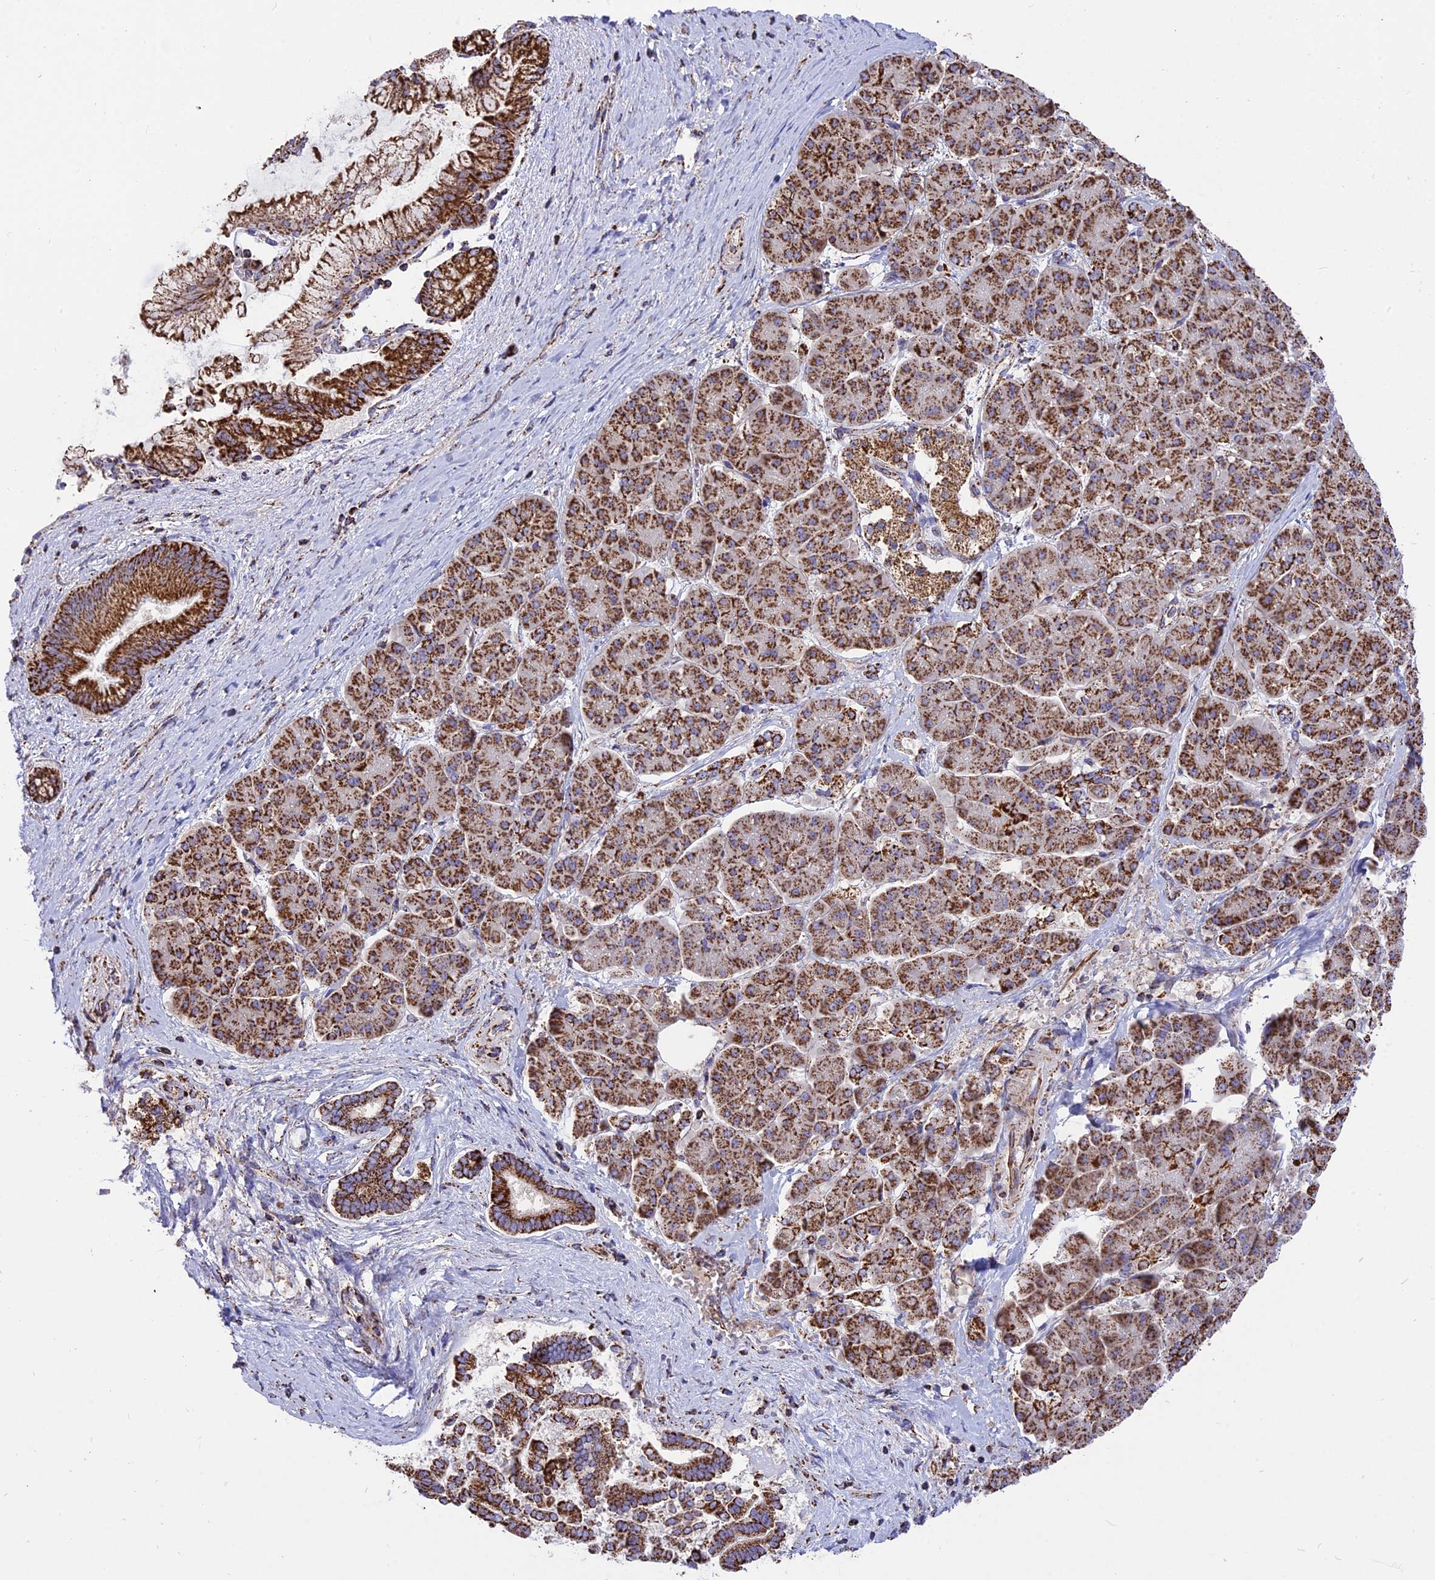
{"staining": {"intensity": "strong", "quantity": ">75%", "location": "cytoplasmic/membranous"}, "tissue": "pancreatic cancer", "cell_type": "Tumor cells", "image_type": "cancer", "snomed": [{"axis": "morphology", "description": "Normal tissue, NOS"}, {"axis": "morphology", "description": "Adenocarcinoma, NOS"}, {"axis": "topography", "description": "Pancreas"}], "caption": "Protein staining reveals strong cytoplasmic/membranous positivity in about >75% of tumor cells in pancreatic cancer.", "gene": "TTC4", "patient": {"sex": "female", "age": 68}}